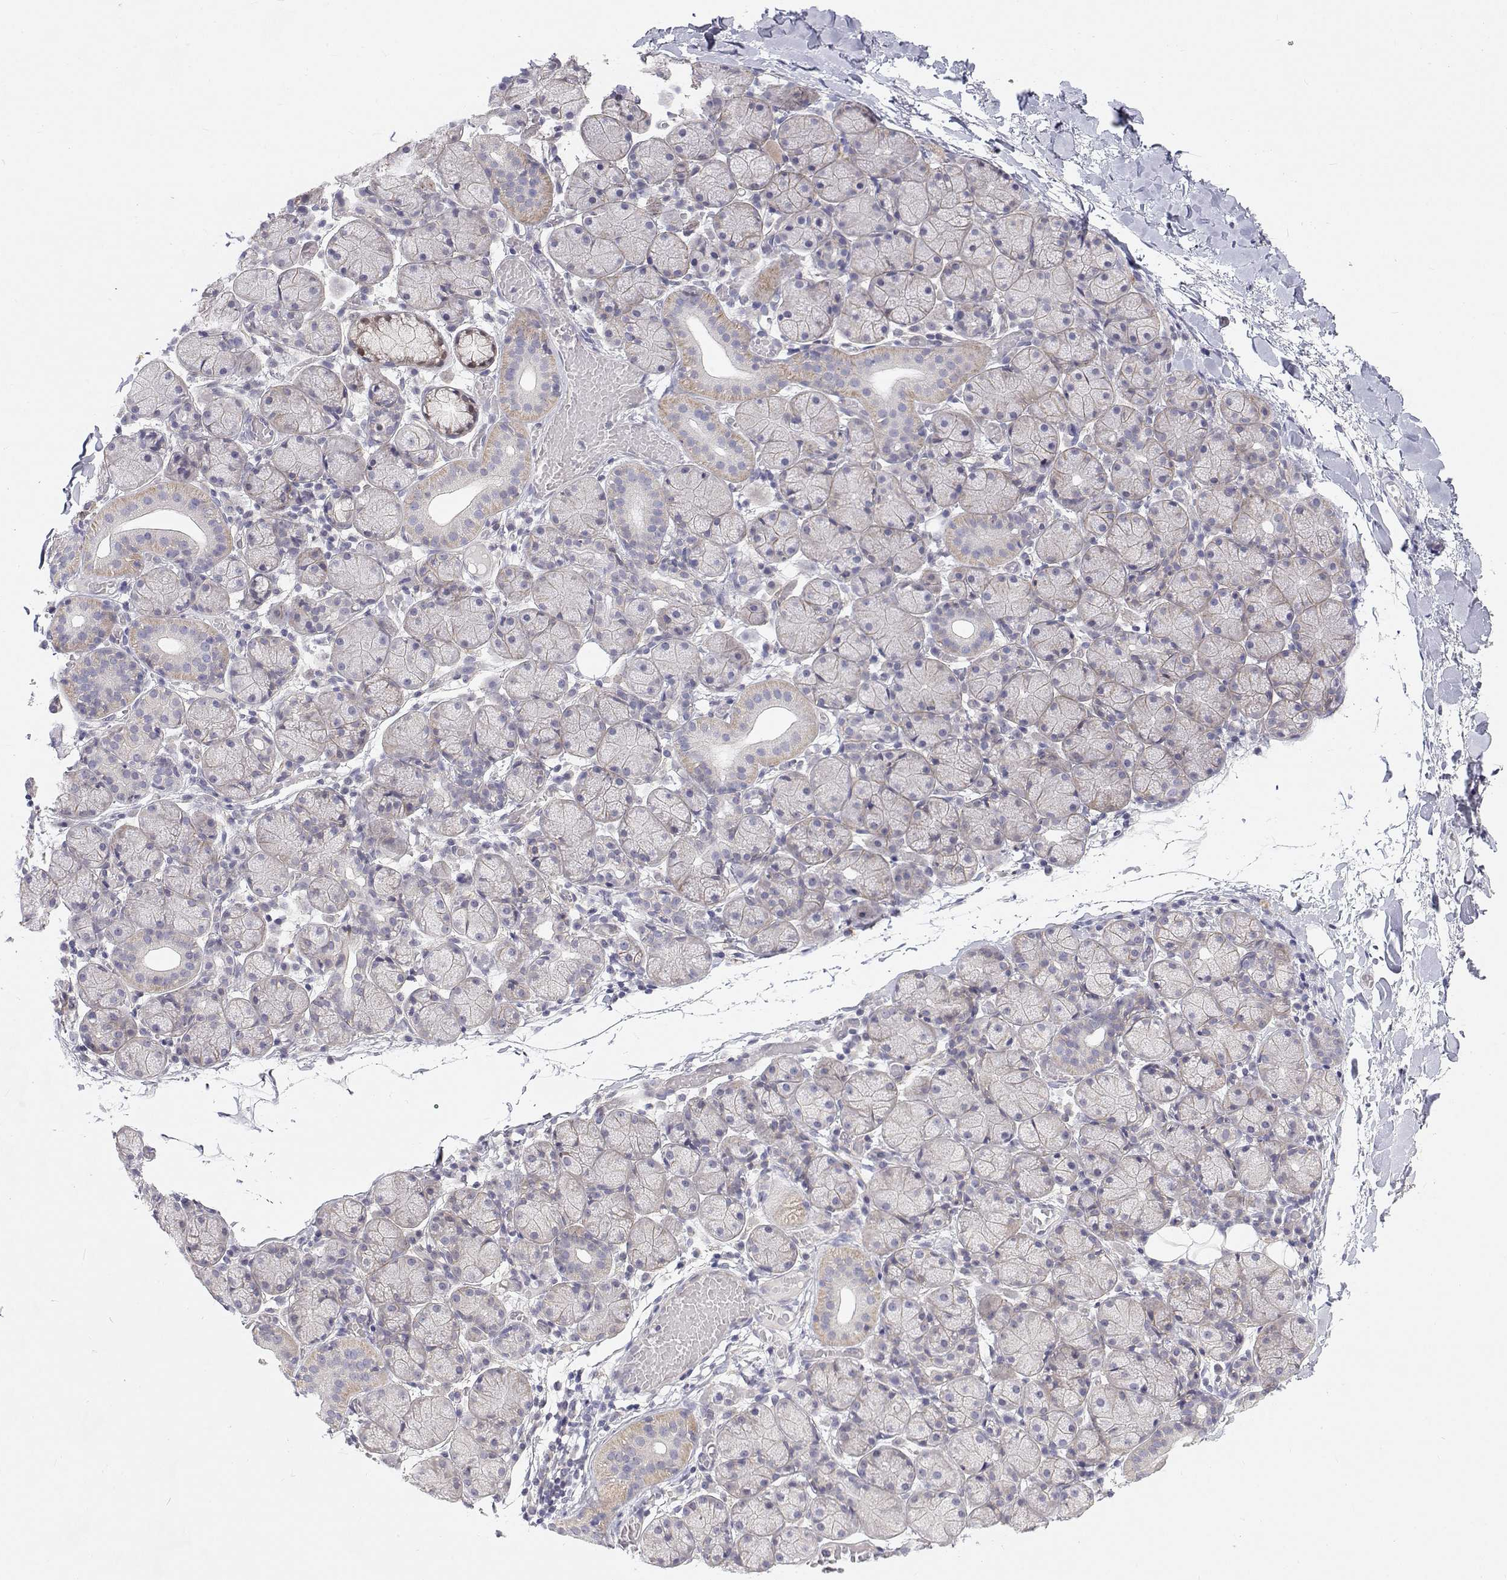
{"staining": {"intensity": "negative", "quantity": "none", "location": "none"}, "tissue": "salivary gland", "cell_type": "Glandular cells", "image_type": "normal", "snomed": [{"axis": "morphology", "description": "Normal tissue, NOS"}, {"axis": "topography", "description": "Salivary gland"}], "caption": "This micrograph is of benign salivary gland stained with immunohistochemistry to label a protein in brown with the nuclei are counter-stained blue. There is no positivity in glandular cells.", "gene": "MYPN", "patient": {"sex": "female", "age": 24}}